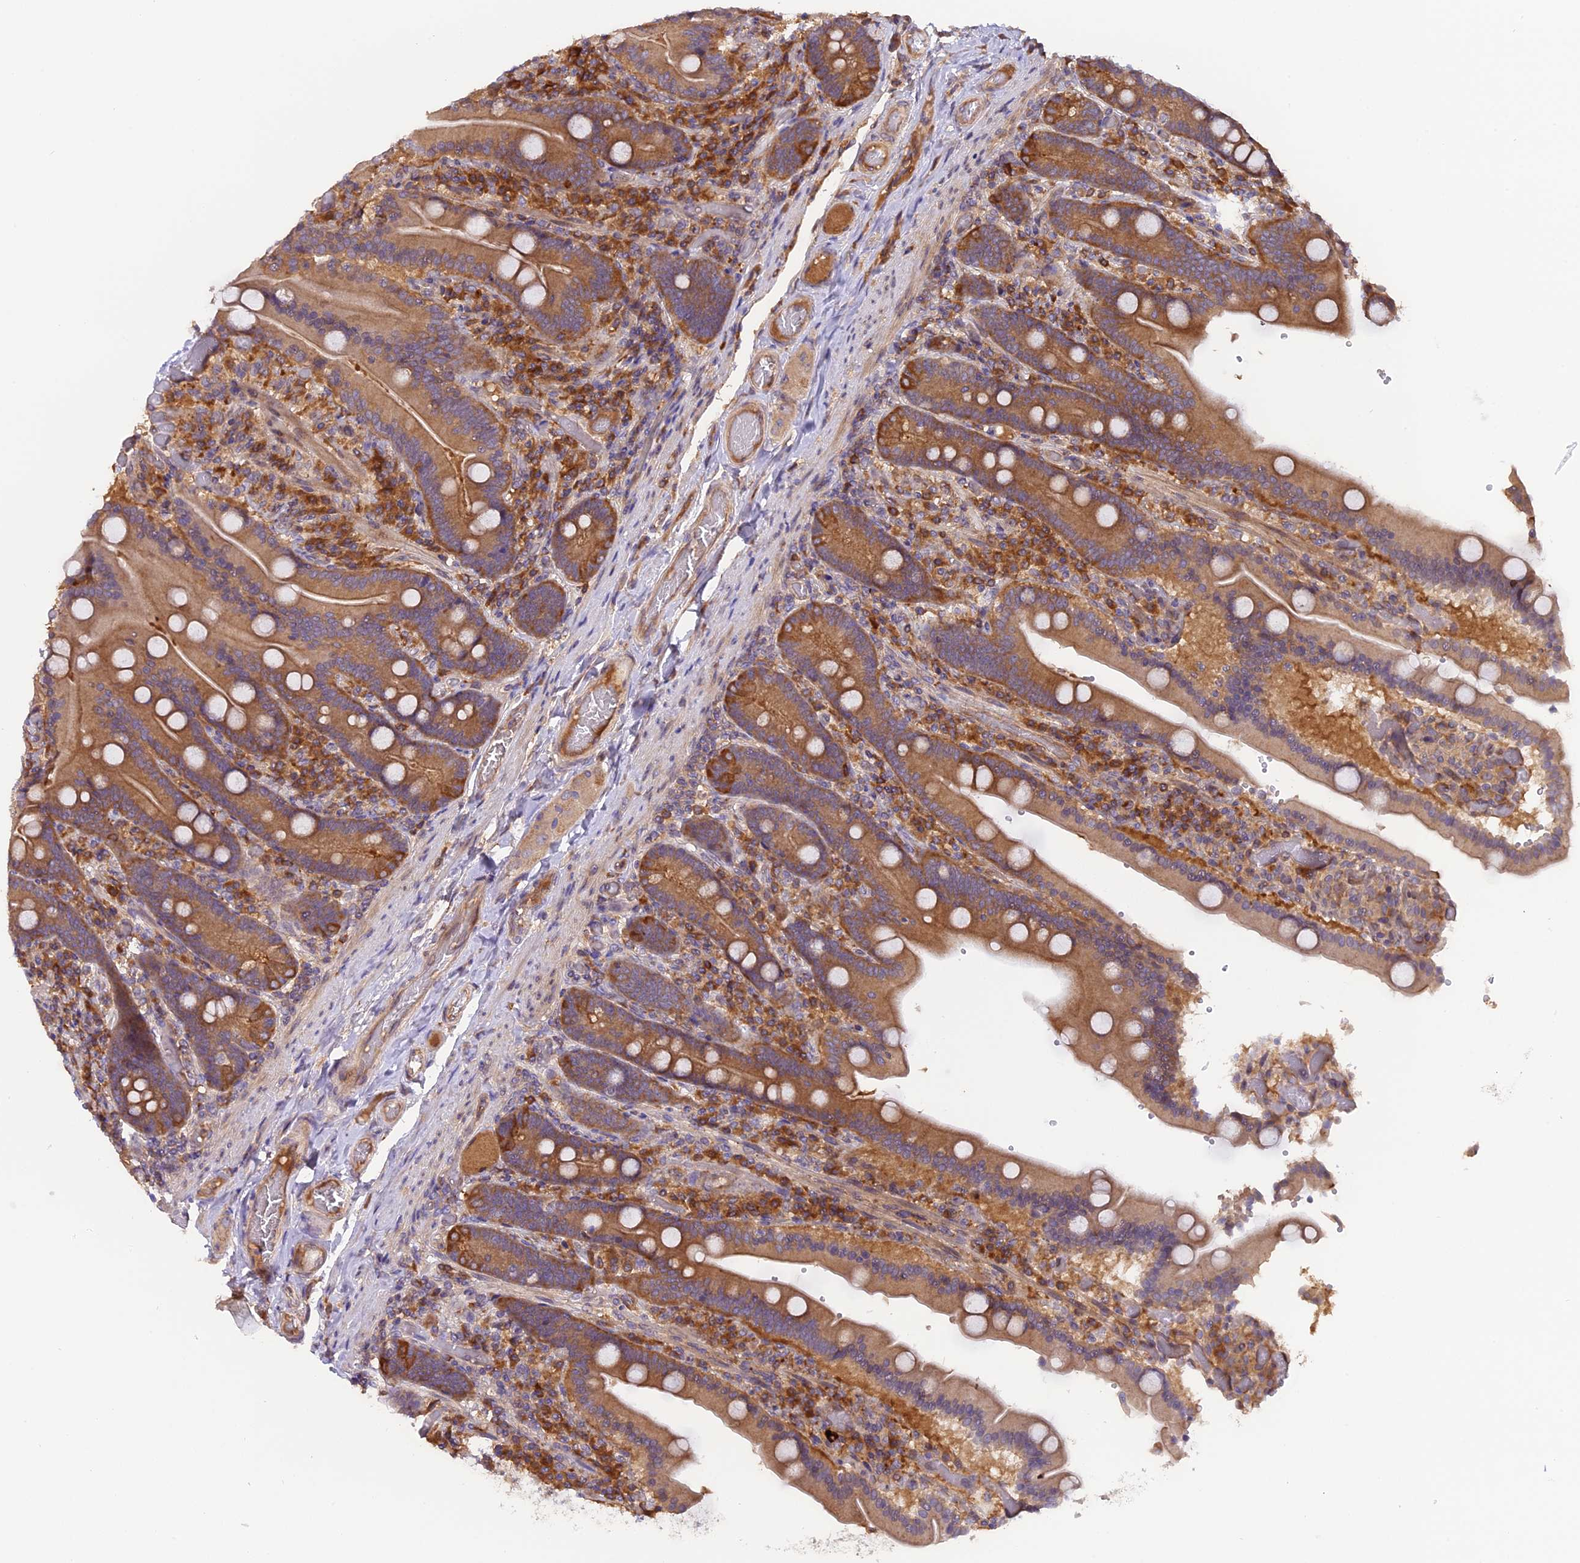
{"staining": {"intensity": "moderate", "quantity": ">75%", "location": "cytoplasmic/membranous"}, "tissue": "duodenum", "cell_type": "Glandular cells", "image_type": "normal", "snomed": [{"axis": "morphology", "description": "Normal tissue, NOS"}, {"axis": "topography", "description": "Duodenum"}], "caption": "DAB immunohistochemical staining of unremarkable human duodenum shows moderate cytoplasmic/membranous protein staining in approximately >75% of glandular cells. The staining is performed using DAB brown chromogen to label protein expression. The nuclei are counter-stained blue using hematoxylin.", "gene": "SETD6", "patient": {"sex": "female", "age": 62}}